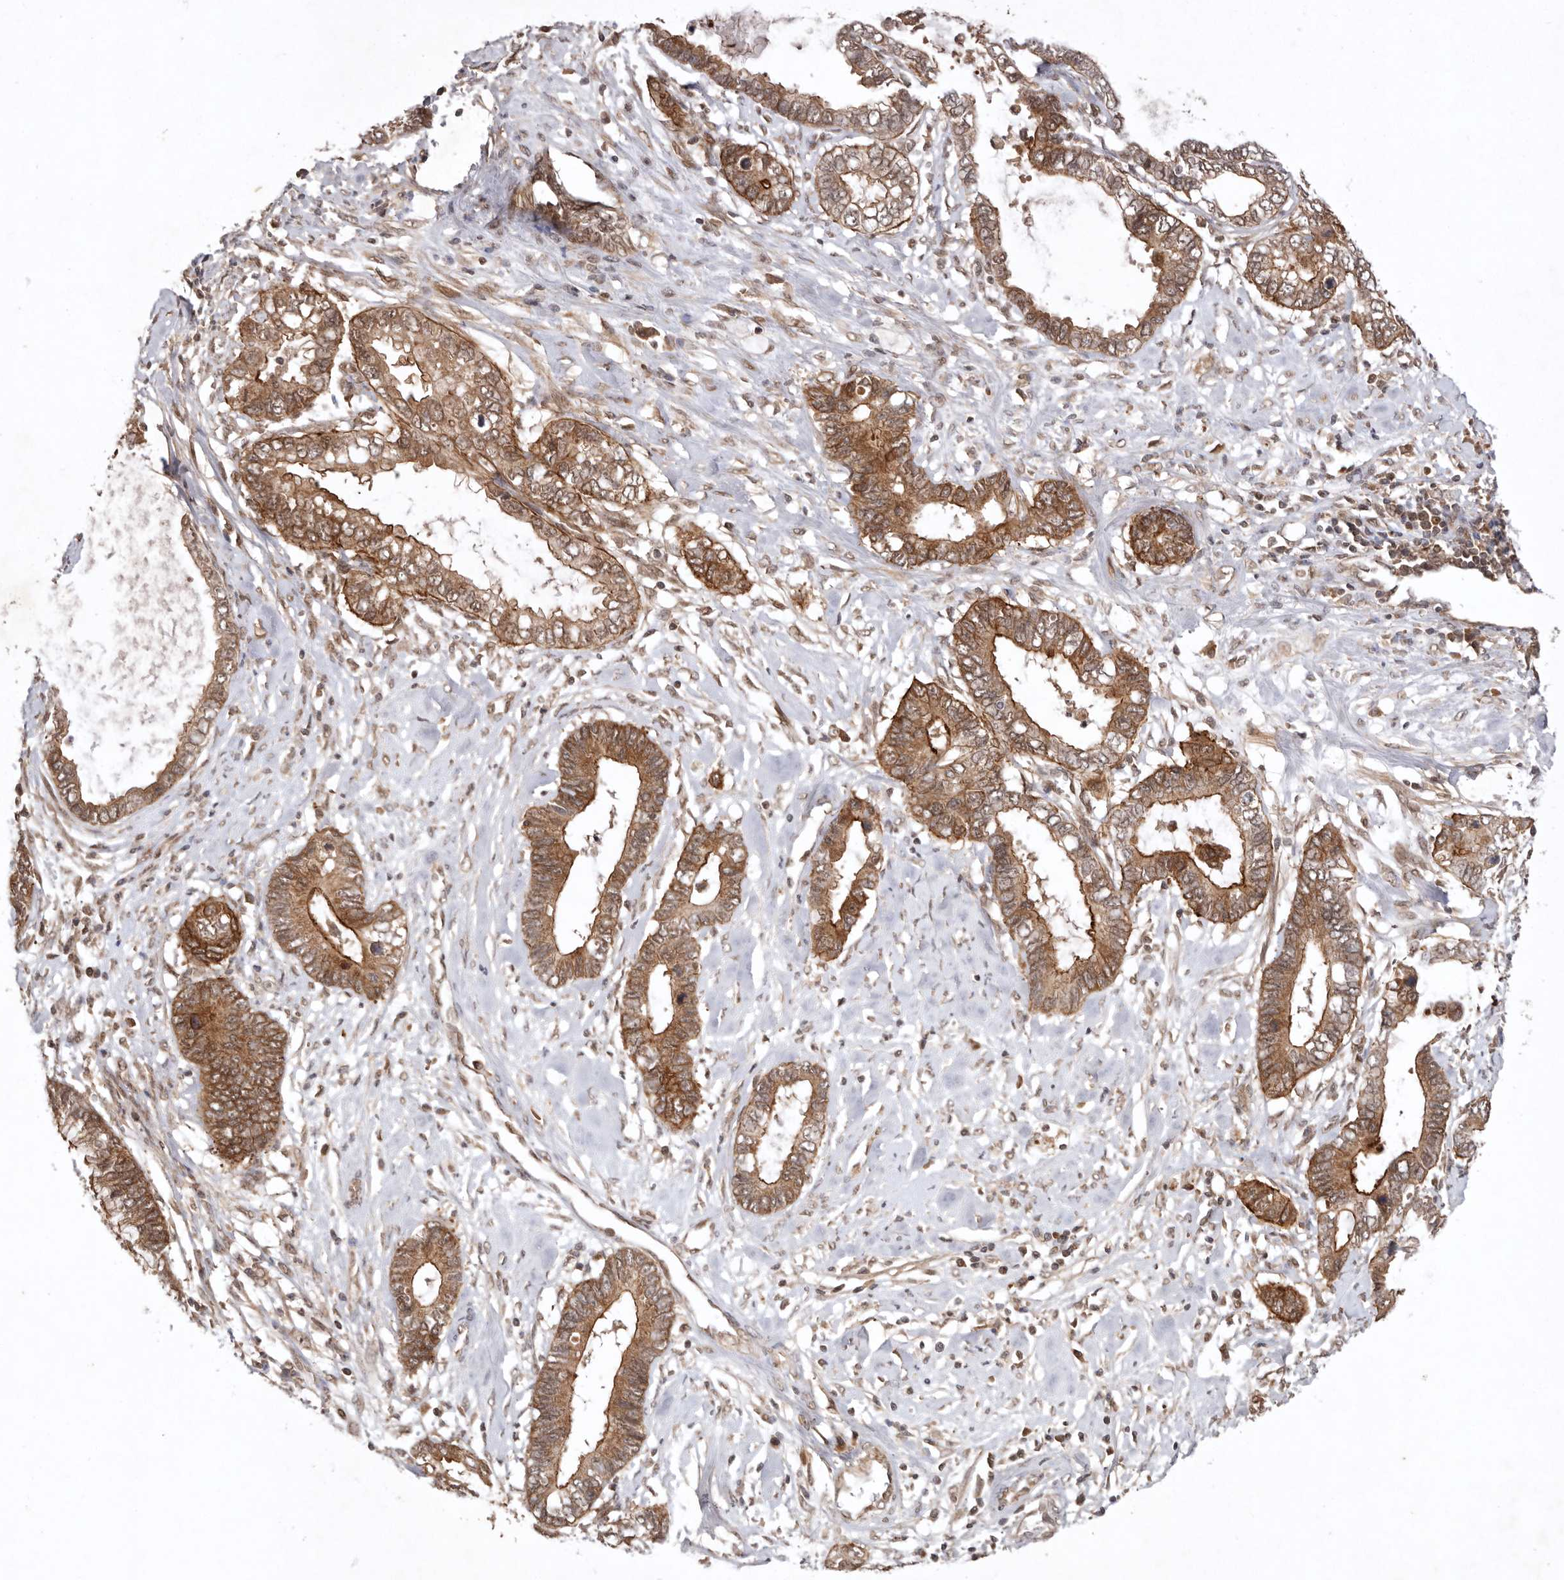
{"staining": {"intensity": "moderate", "quantity": ">75%", "location": "cytoplasmic/membranous,nuclear"}, "tissue": "cervical cancer", "cell_type": "Tumor cells", "image_type": "cancer", "snomed": [{"axis": "morphology", "description": "Adenocarcinoma, NOS"}, {"axis": "topography", "description": "Cervix"}], "caption": "A micrograph of human cervical cancer stained for a protein shows moderate cytoplasmic/membranous and nuclear brown staining in tumor cells. The staining is performed using DAB (3,3'-diaminobenzidine) brown chromogen to label protein expression. The nuclei are counter-stained blue using hematoxylin.", "gene": "TARS2", "patient": {"sex": "female", "age": 44}}